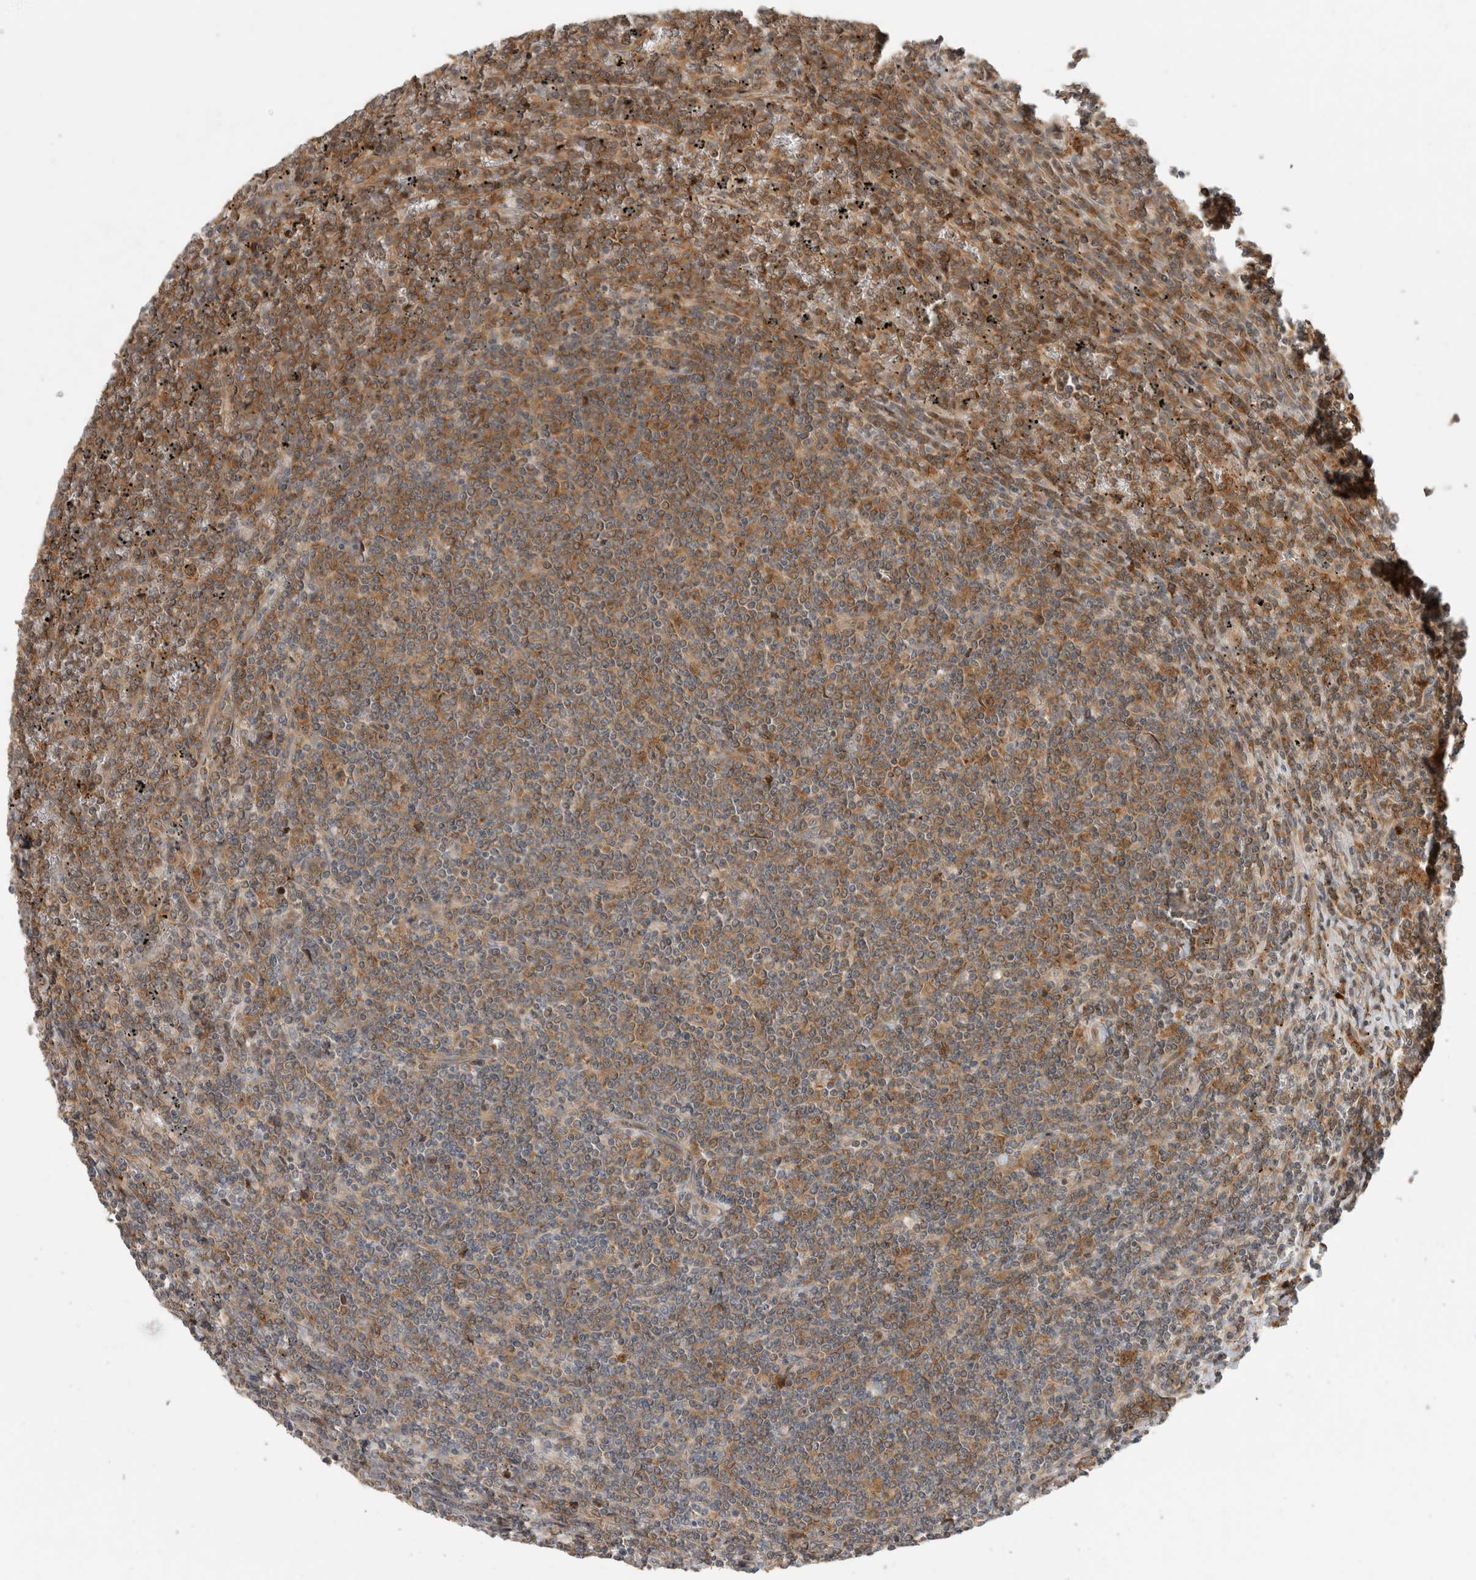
{"staining": {"intensity": "moderate", "quantity": ">75%", "location": "cytoplasmic/membranous"}, "tissue": "lymphoma", "cell_type": "Tumor cells", "image_type": "cancer", "snomed": [{"axis": "morphology", "description": "Malignant lymphoma, non-Hodgkin's type, Low grade"}, {"axis": "topography", "description": "Spleen"}], "caption": "The micrograph exhibits a brown stain indicating the presence of a protein in the cytoplasmic/membranous of tumor cells in lymphoma.", "gene": "PCDHB15", "patient": {"sex": "female", "age": 19}}